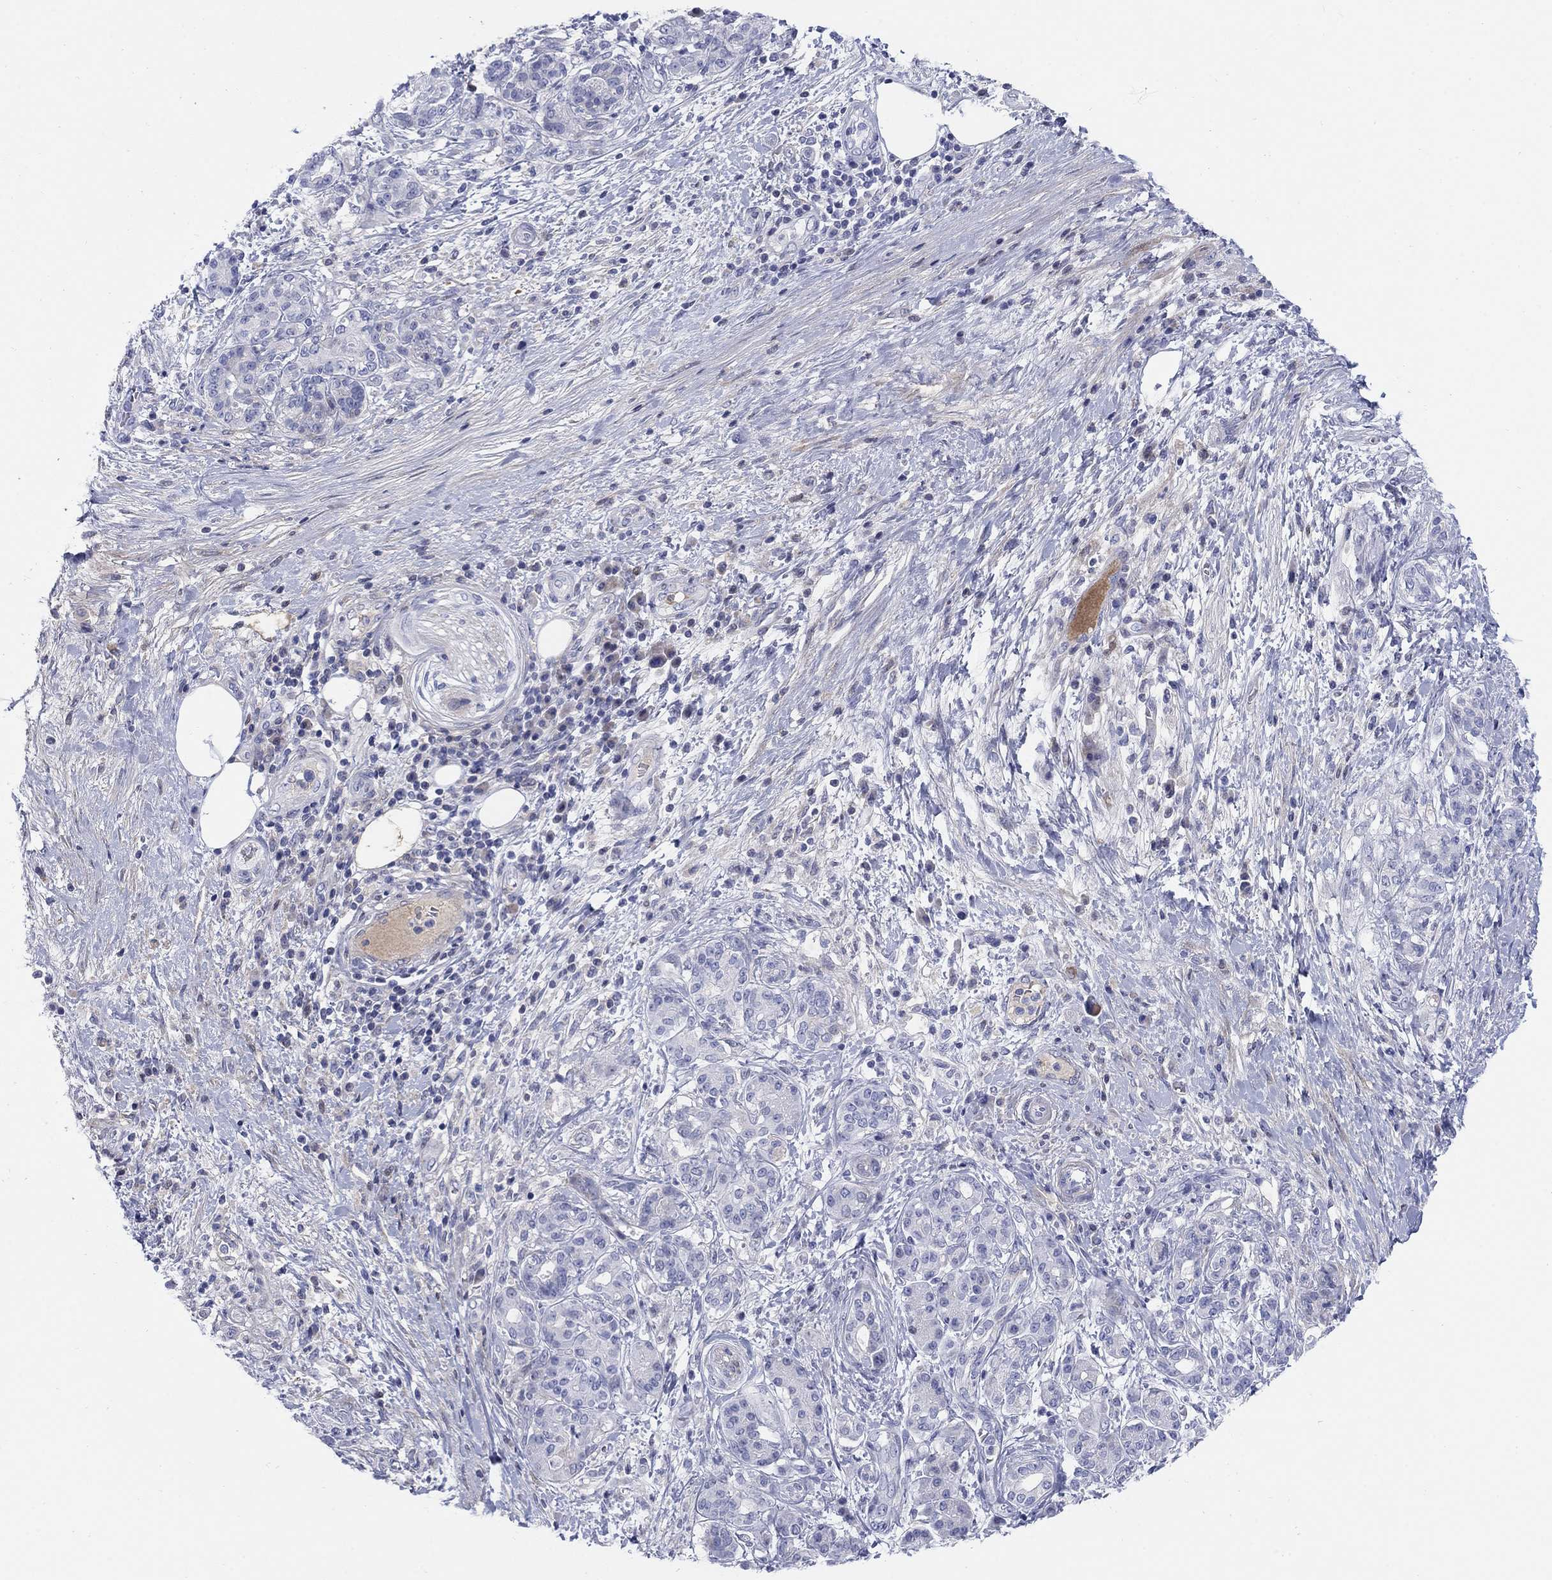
{"staining": {"intensity": "negative", "quantity": "none", "location": "none"}, "tissue": "pancreatic cancer", "cell_type": "Tumor cells", "image_type": "cancer", "snomed": [{"axis": "morphology", "description": "Adenocarcinoma, NOS"}, {"axis": "topography", "description": "Pancreas"}], "caption": "Immunohistochemistry (IHC) histopathology image of human pancreatic cancer stained for a protein (brown), which reveals no staining in tumor cells. The staining is performed using DAB brown chromogen with nuclei counter-stained in using hematoxylin.", "gene": "HEATR4", "patient": {"sex": "female", "age": 73}}